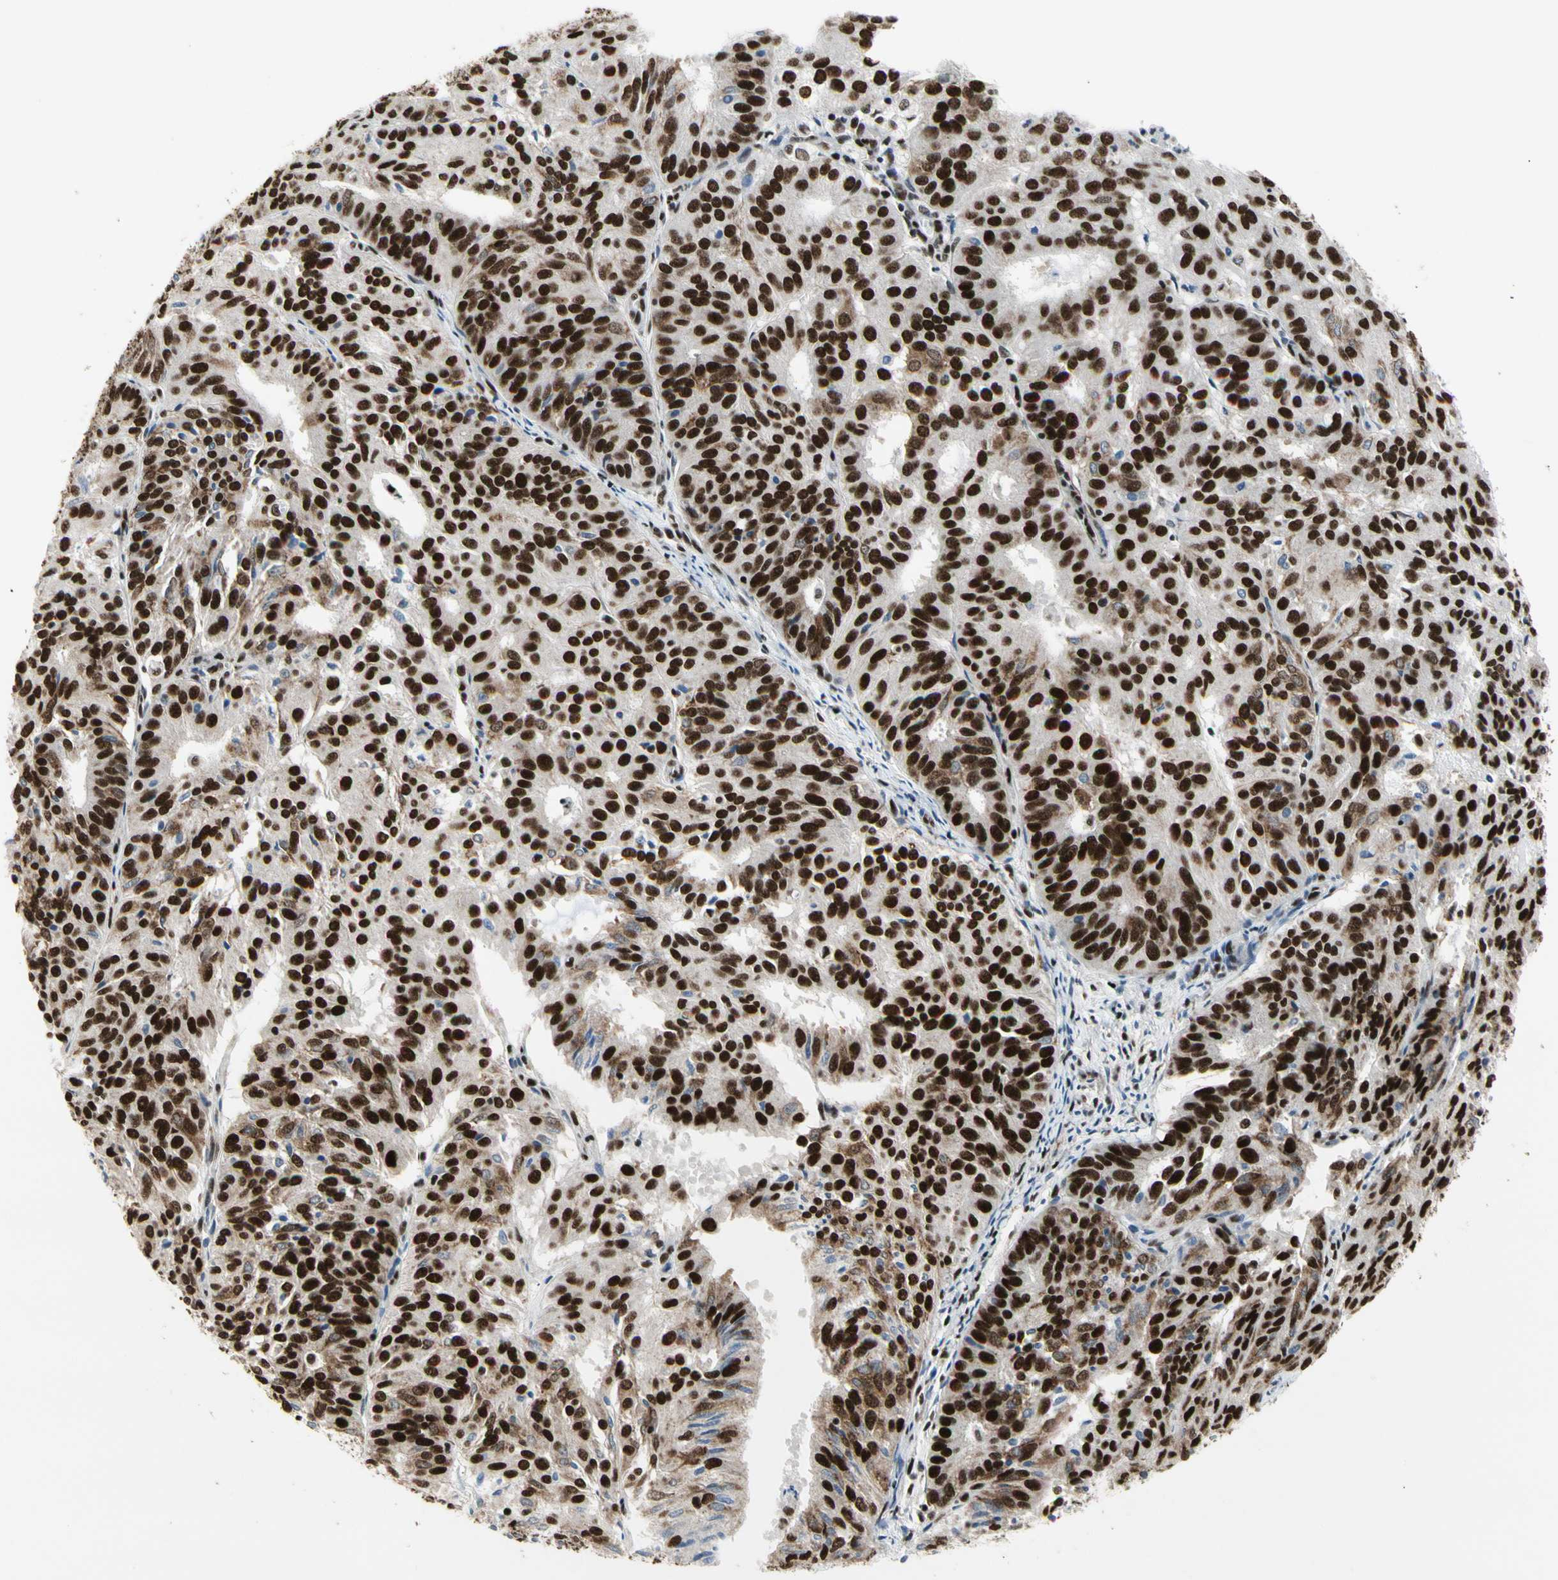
{"staining": {"intensity": "strong", "quantity": ">75%", "location": "nuclear"}, "tissue": "endometrial cancer", "cell_type": "Tumor cells", "image_type": "cancer", "snomed": [{"axis": "morphology", "description": "Adenocarcinoma, NOS"}, {"axis": "topography", "description": "Uterus"}], "caption": "A photomicrograph of adenocarcinoma (endometrial) stained for a protein displays strong nuclear brown staining in tumor cells.", "gene": "SRSF11", "patient": {"sex": "female", "age": 60}}